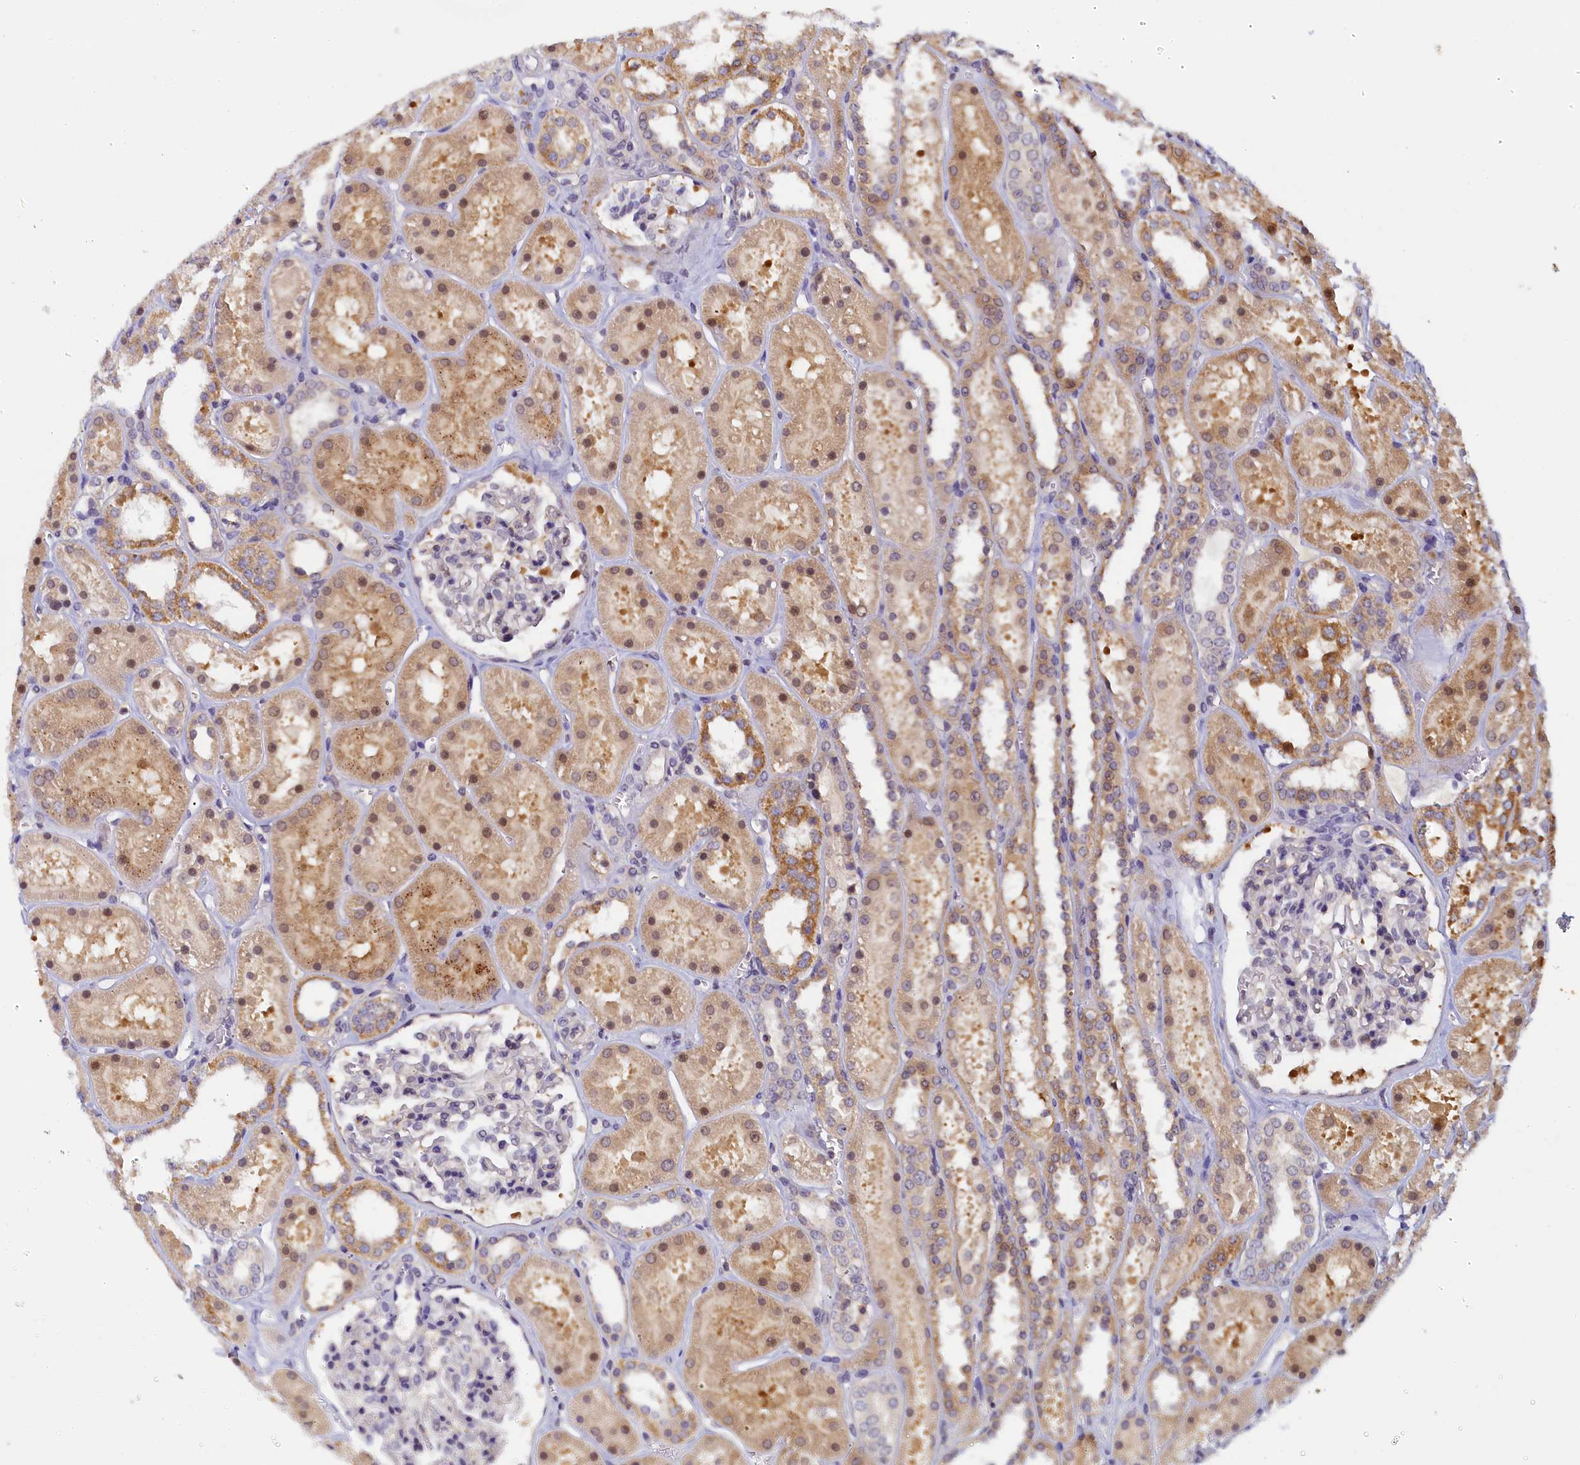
{"staining": {"intensity": "negative", "quantity": "none", "location": "none"}, "tissue": "kidney", "cell_type": "Cells in glomeruli", "image_type": "normal", "snomed": [{"axis": "morphology", "description": "Normal tissue, NOS"}, {"axis": "topography", "description": "Kidney"}], "caption": "Cells in glomeruli are negative for brown protein staining in unremarkable kidney. (DAB (3,3'-diaminobenzidine) immunohistochemistry (IHC) with hematoxylin counter stain).", "gene": "PAAF1", "patient": {"sex": "female", "age": 41}}